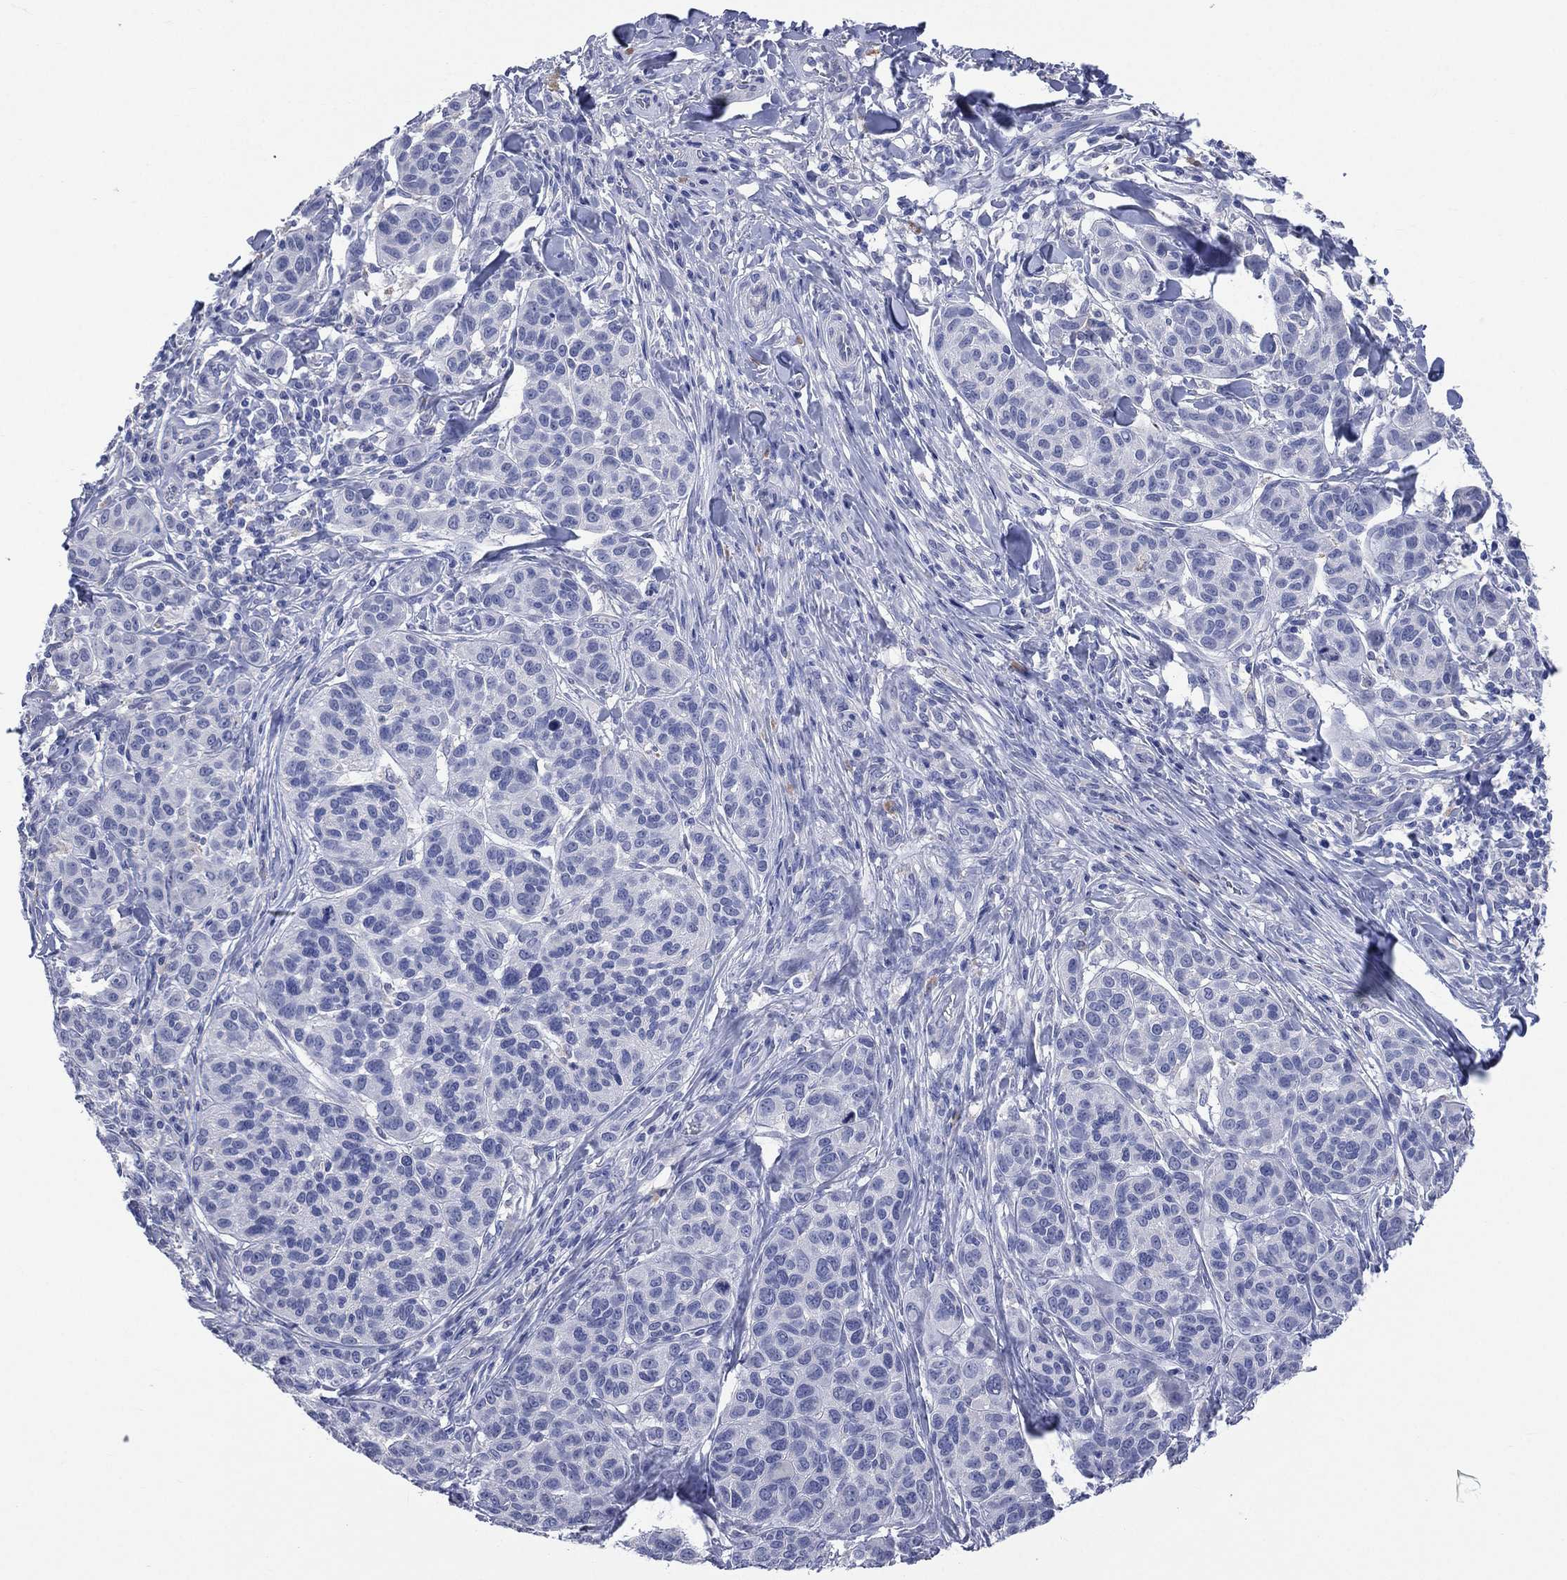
{"staining": {"intensity": "negative", "quantity": "none", "location": "none"}, "tissue": "melanoma", "cell_type": "Tumor cells", "image_type": "cancer", "snomed": [{"axis": "morphology", "description": "Malignant melanoma, NOS"}, {"axis": "topography", "description": "Skin"}], "caption": "Immunohistochemical staining of melanoma exhibits no significant staining in tumor cells.", "gene": "AKAP3", "patient": {"sex": "male", "age": 79}}